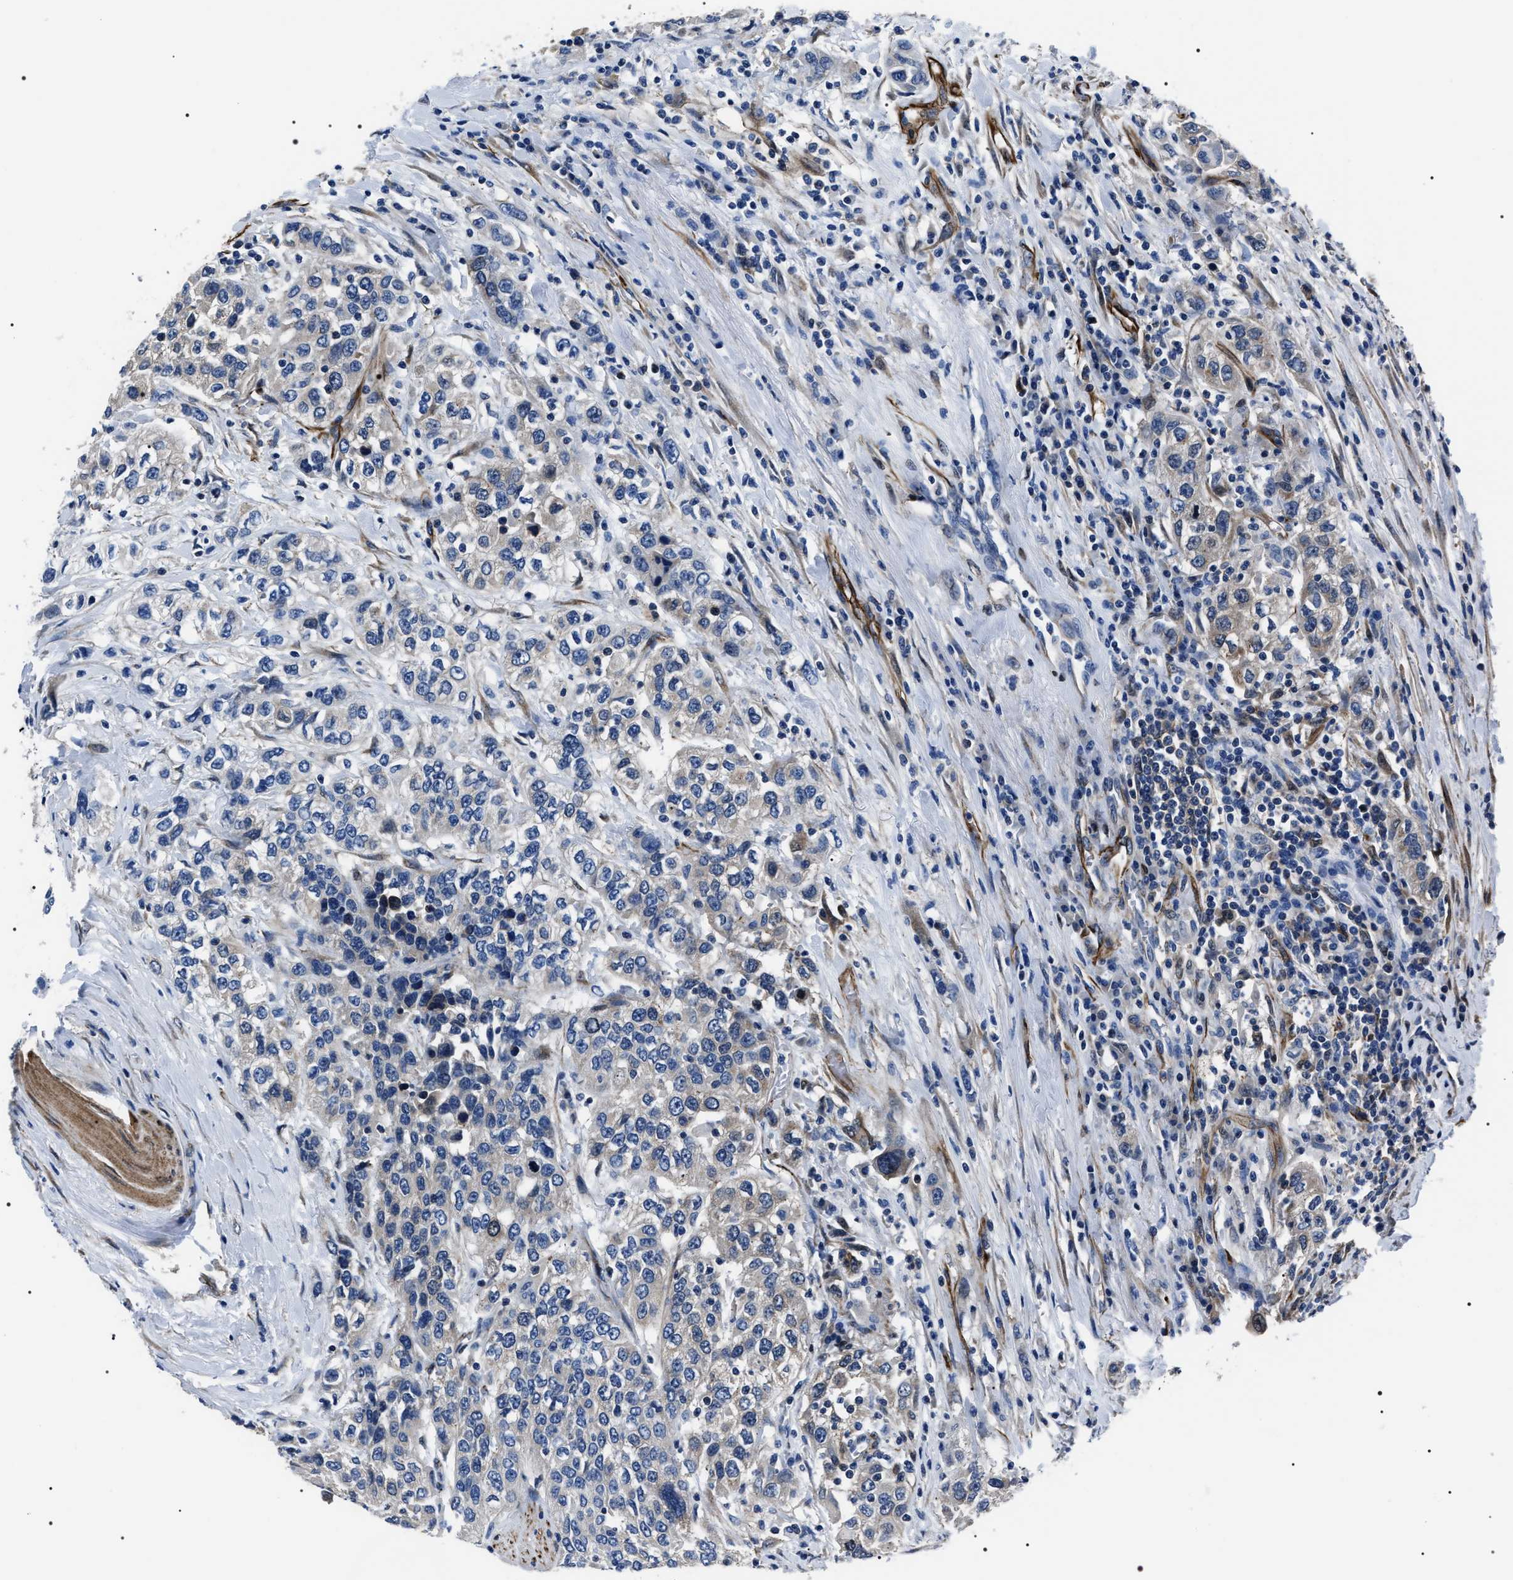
{"staining": {"intensity": "negative", "quantity": "none", "location": "none"}, "tissue": "urothelial cancer", "cell_type": "Tumor cells", "image_type": "cancer", "snomed": [{"axis": "morphology", "description": "Urothelial carcinoma, High grade"}, {"axis": "topography", "description": "Urinary bladder"}], "caption": "Image shows no significant protein staining in tumor cells of urothelial cancer. The staining is performed using DAB brown chromogen with nuclei counter-stained in using hematoxylin.", "gene": "BAG2", "patient": {"sex": "female", "age": 80}}